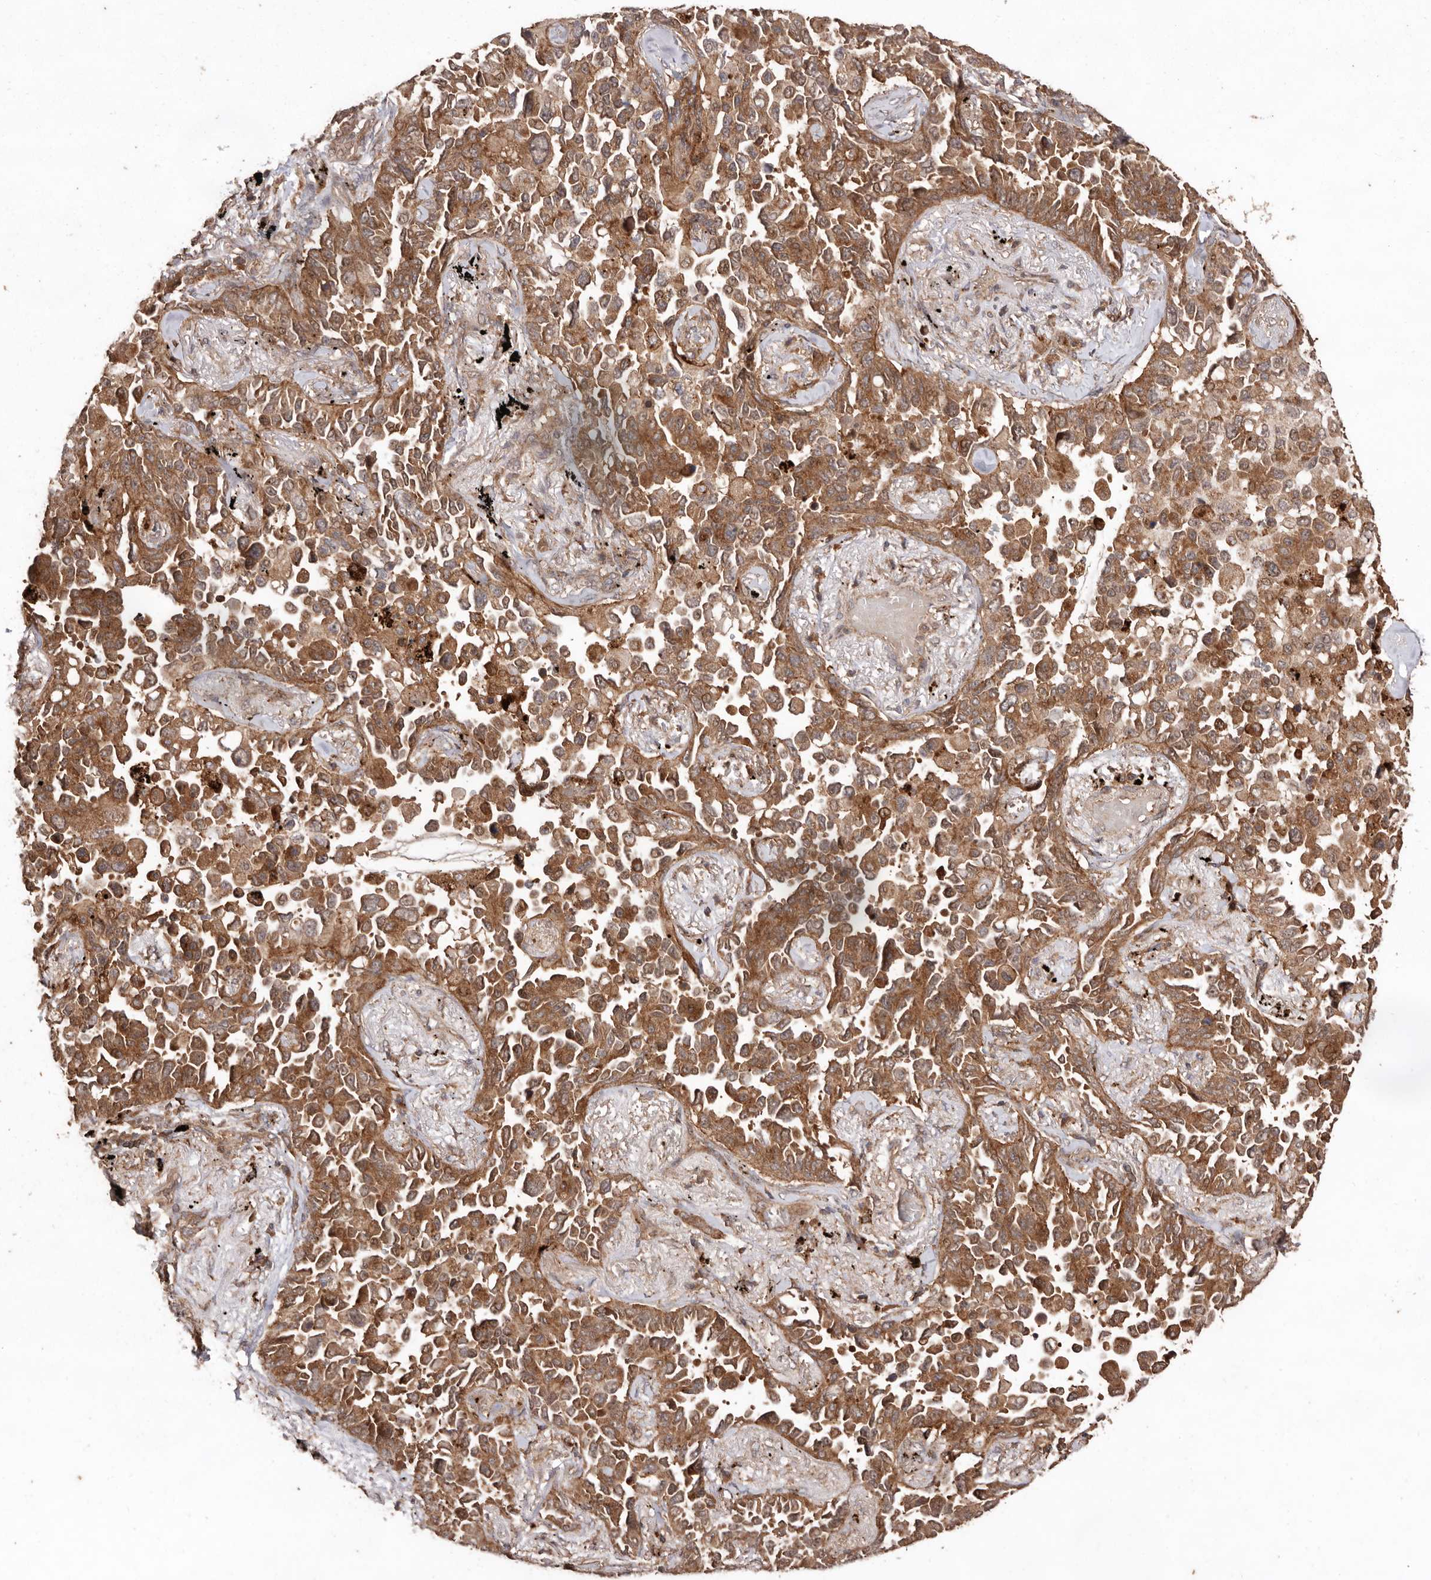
{"staining": {"intensity": "moderate", "quantity": ">75%", "location": "cytoplasmic/membranous"}, "tissue": "lung cancer", "cell_type": "Tumor cells", "image_type": "cancer", "snomed": [{"axis": "morphology", "description": "Adenocarcinoma, NOS"}, {"axis": "topography", "description": "Lung"}], "caption": "An IHC image of tumor tissue is shown. Protein staining in brown labels moderate cytoplasmic/membranous positivity in adenocarcinoma (lung) within tumor cells. The protein is shown in brown color, while the nuclei are stained blue.", "gene": "RWDD1", "patient": {"sex": "female", "age": 67}}